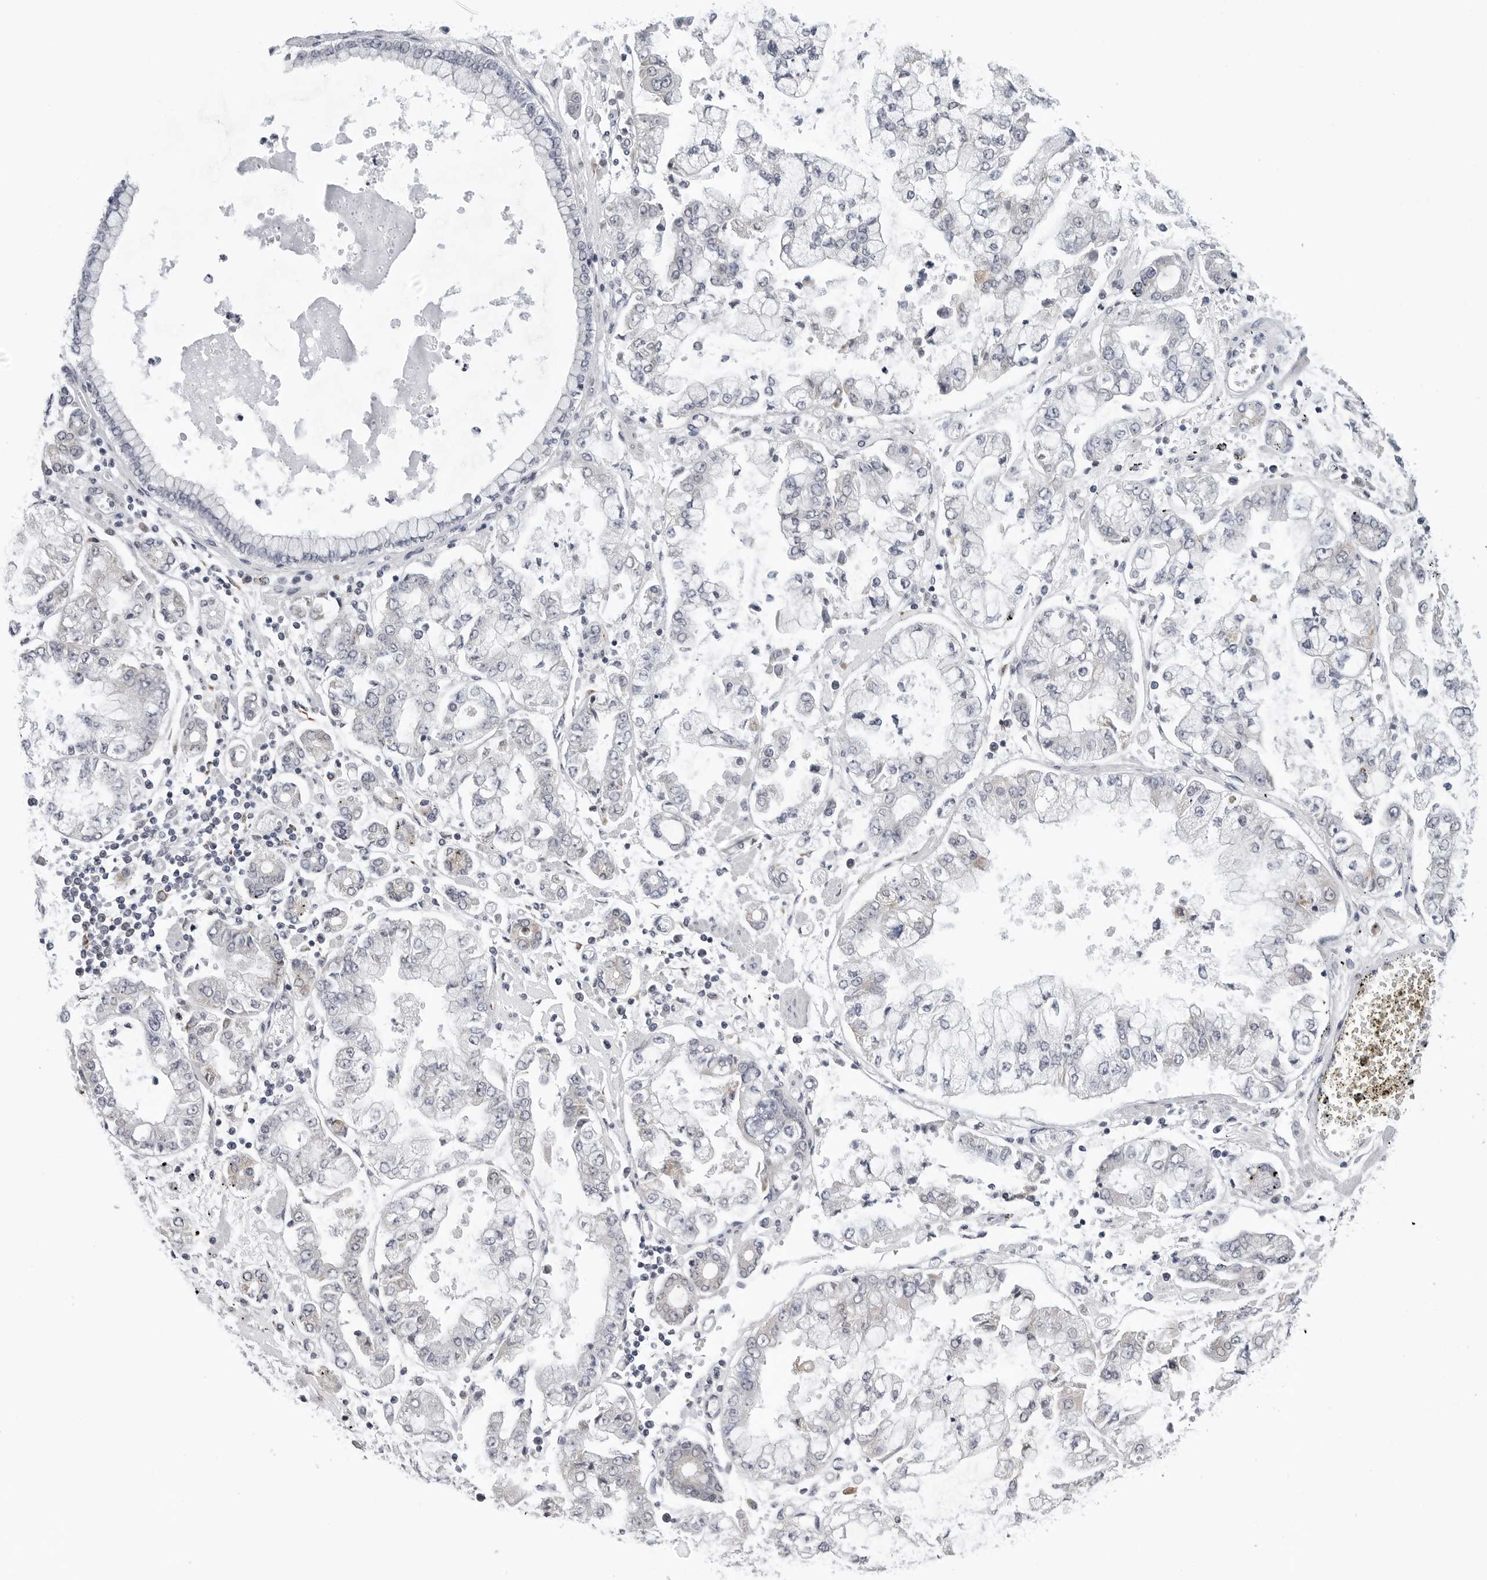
{"staining": {"intensity": "negative", "quantity": "none", "location": "none"}, "tissue": "stomach cancer", "cell_type": "Tumor cells", "image_type": "cancer", "snomed": [{"axis": "morphology", "description": "Adenocarcinoma, NOS"}, {"axis": "topography", "description": "Stomach"}], "caption": "Immunohistochemical staining of human stomach cancer reveals no significant staining in tumor cells. (DAB (3,3'-diaminobenzidine) immunohistochemistry (IHC), high magnification).", "gene": "CDK20", "patient": {"sex": "male", "age": 76}}